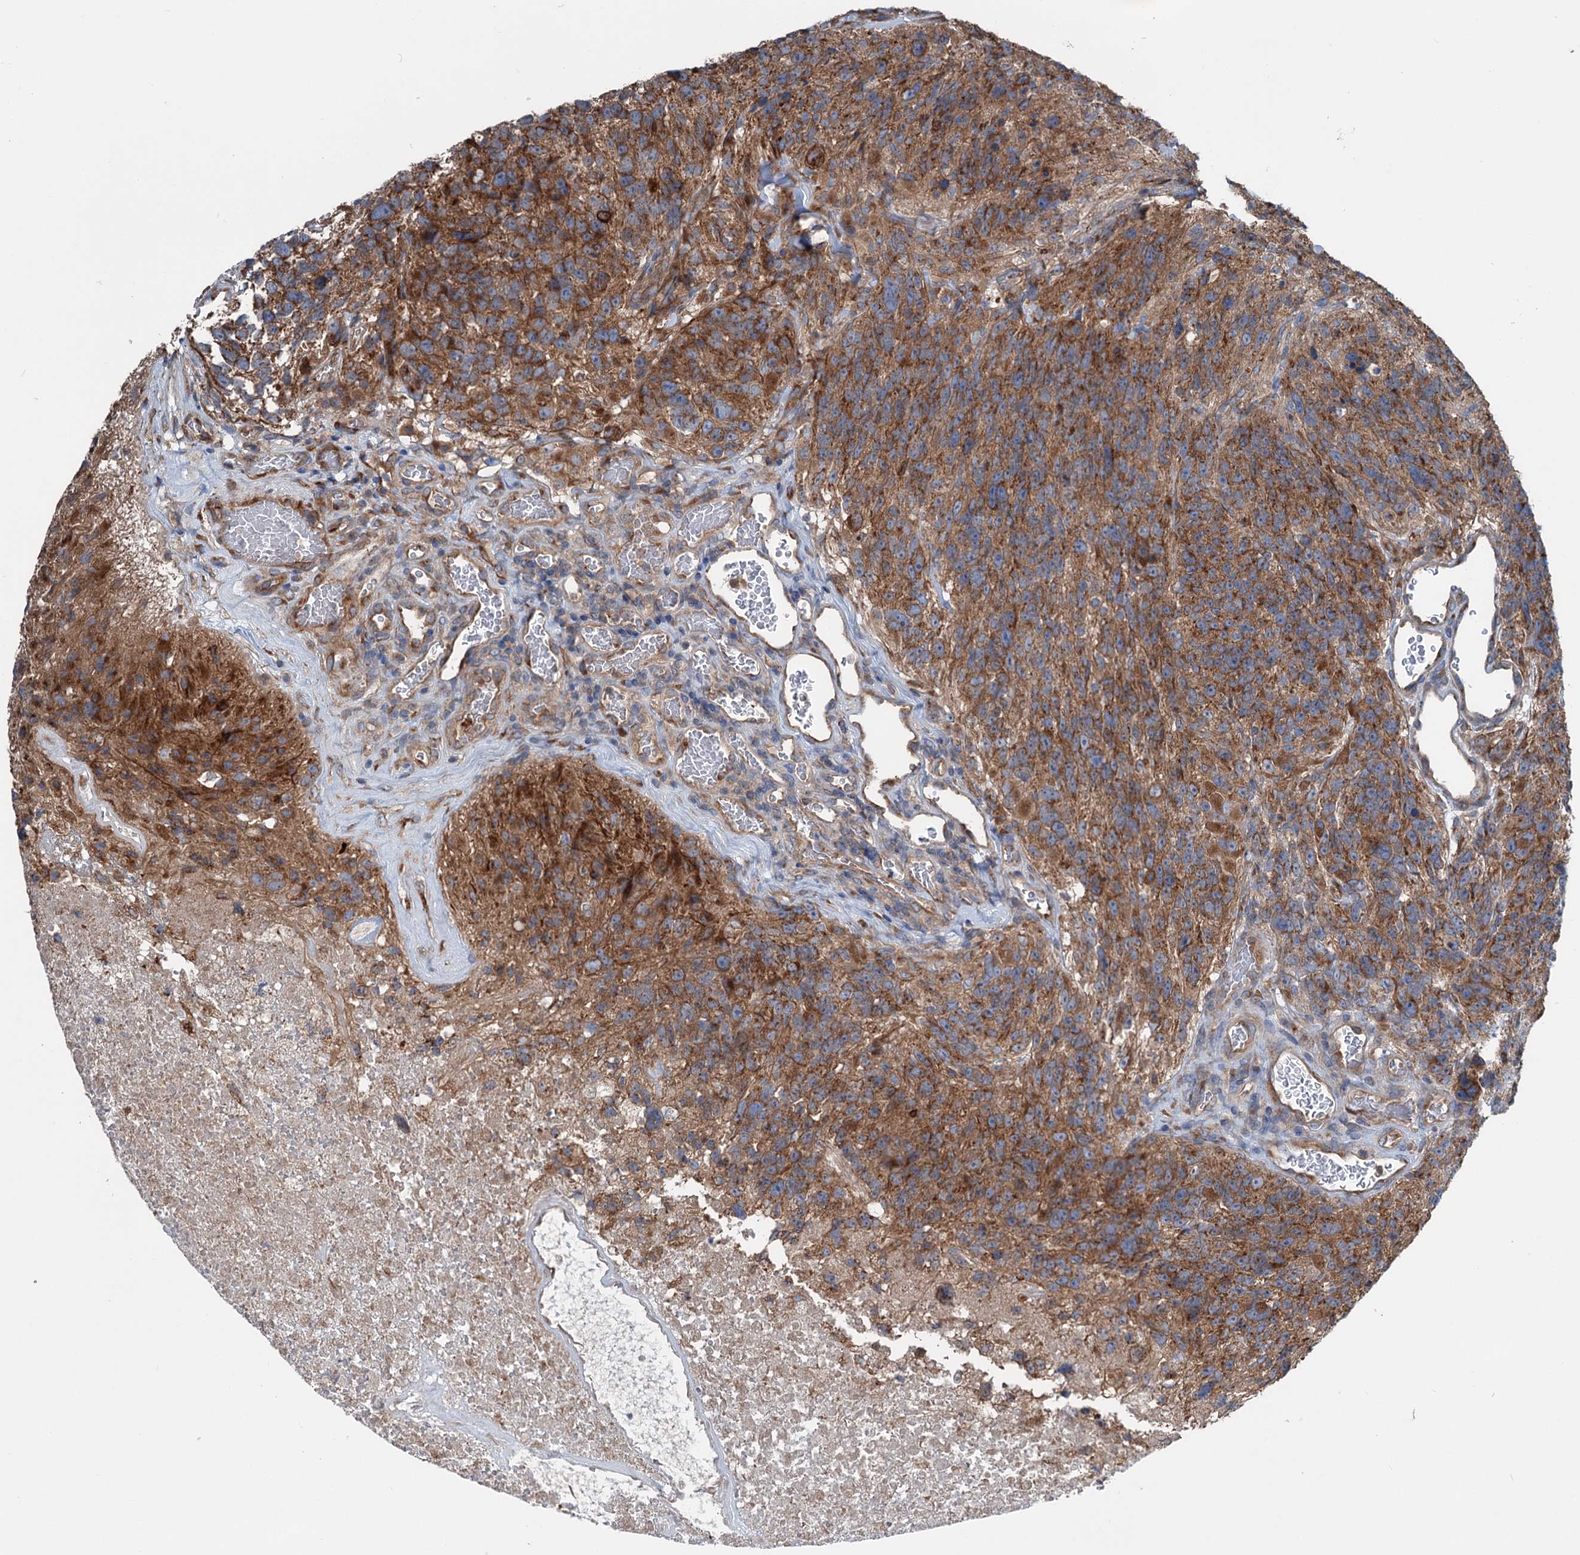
{"staining": {"intensity": "strong", "quantity": ">75%", "location": "cytoplasmic/membranous"}, "tissue": "glioma", "cell_type": "Tumor cells", "image_type": "cancer", "snomed": [{"axis": "morphology", "description": "Glioma, malignant, High grade"}, {"axis": "topography", "description": "Brain"}], "caption": "Glioma stained for a protein (brown) reveals strong cytoplasmic/membranous positive staining in approximately >75% of tumor cells.", "gene": "CALCOCO1", "patient": {"sex": "male", "age": 76}}